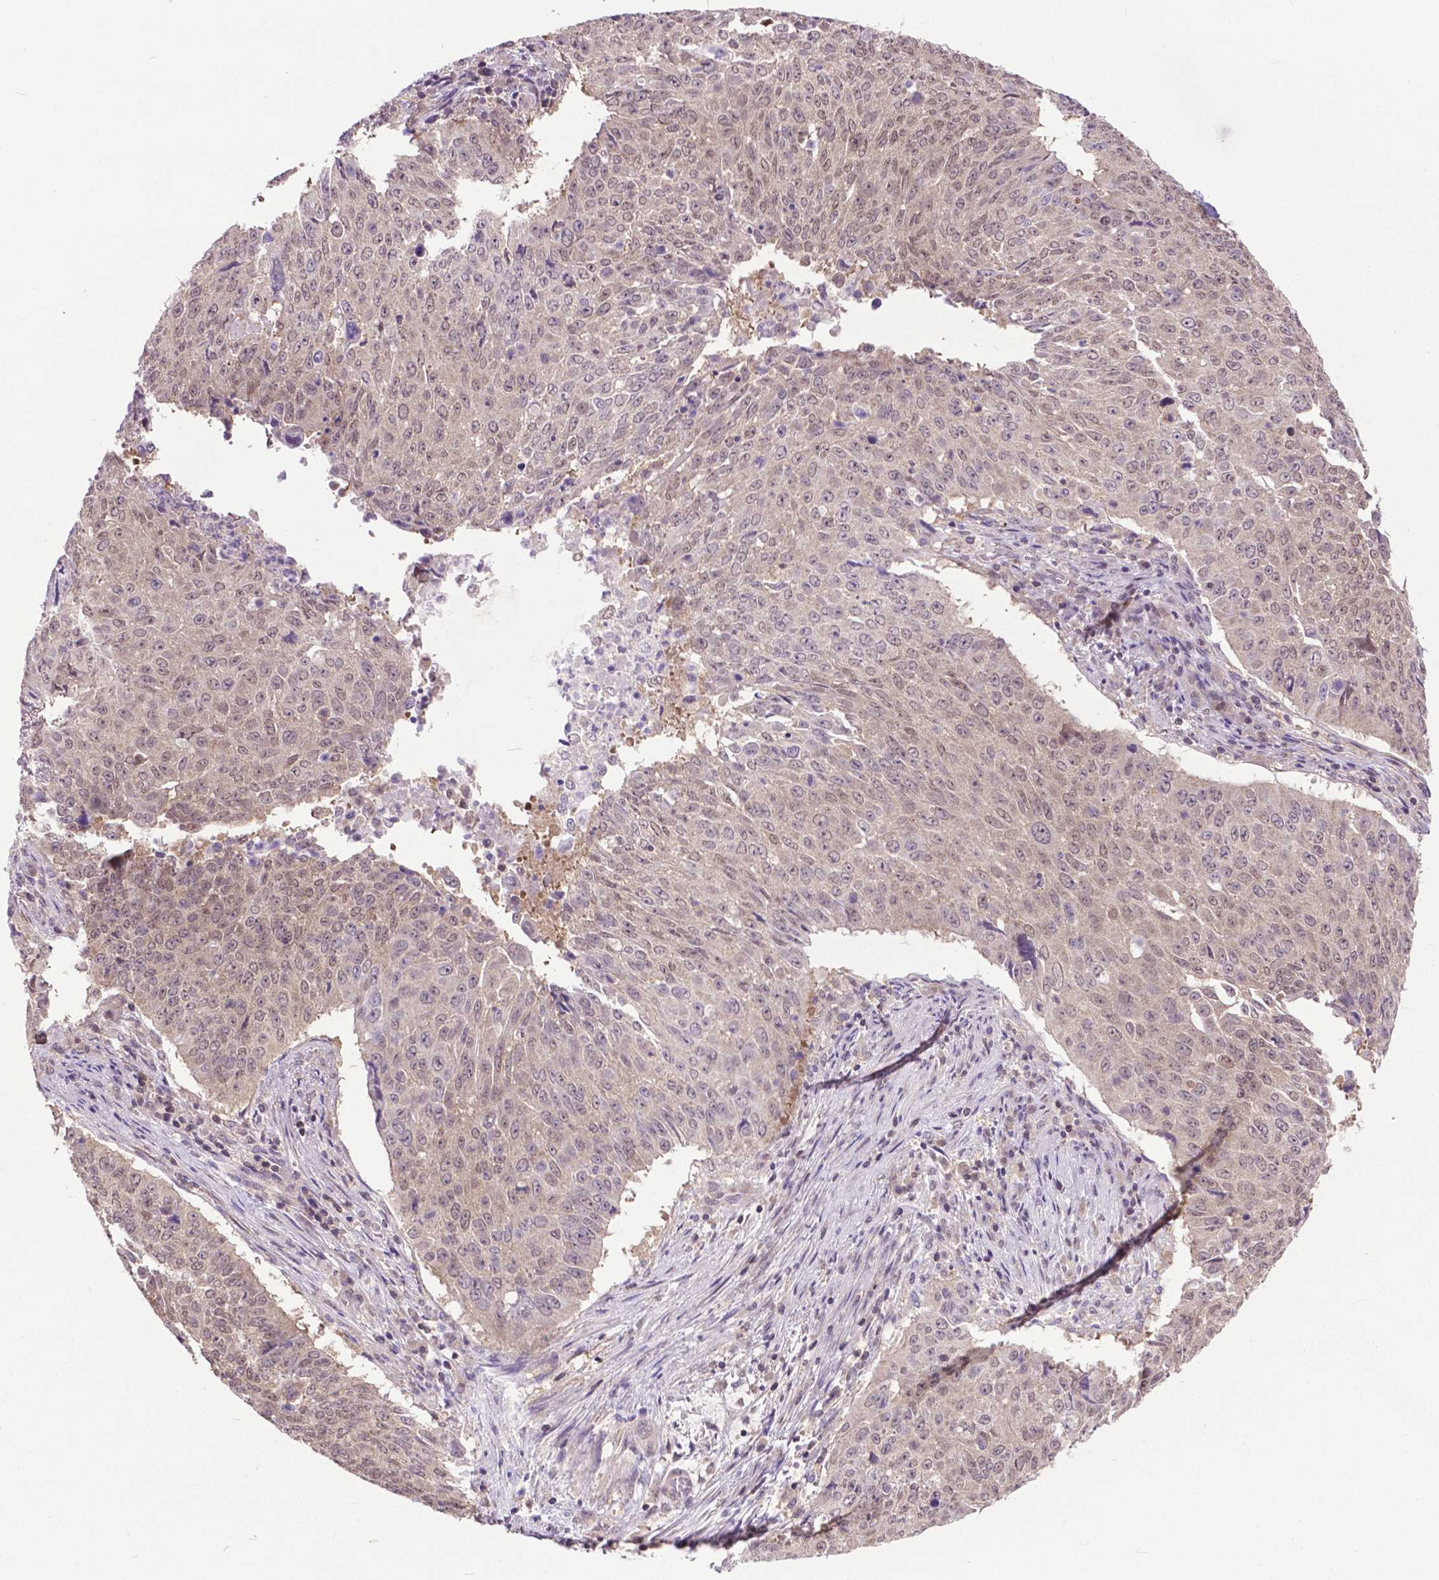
{"staining": {"intensity": "weak", "quantity": "25%-75%", "location": "nuclear"}, "tissue": "lung cancer", "cell_type": "Tumor cells", "image_type": "cancer", "snomed": [{"axis": "morphology", "description": "Normal tissue, NOS"}, {"axis": "morphology", "description": "Squamous cell carcinoma, NOS"}, {"axis": "topography", "description": "Bronchus"}, {"axis": "topography", "description": "Lung"}], "caption": "Immunohistochemistry (IHC) image of human lung cancer (squamous cell carcinoma) stained for a protein (brown), which reveals low levels of weak nuclear staining in approximately 25%-75% of tumor cells.", "gene": "OTUB1", "patient": {"sex": "male", "age": 64}}